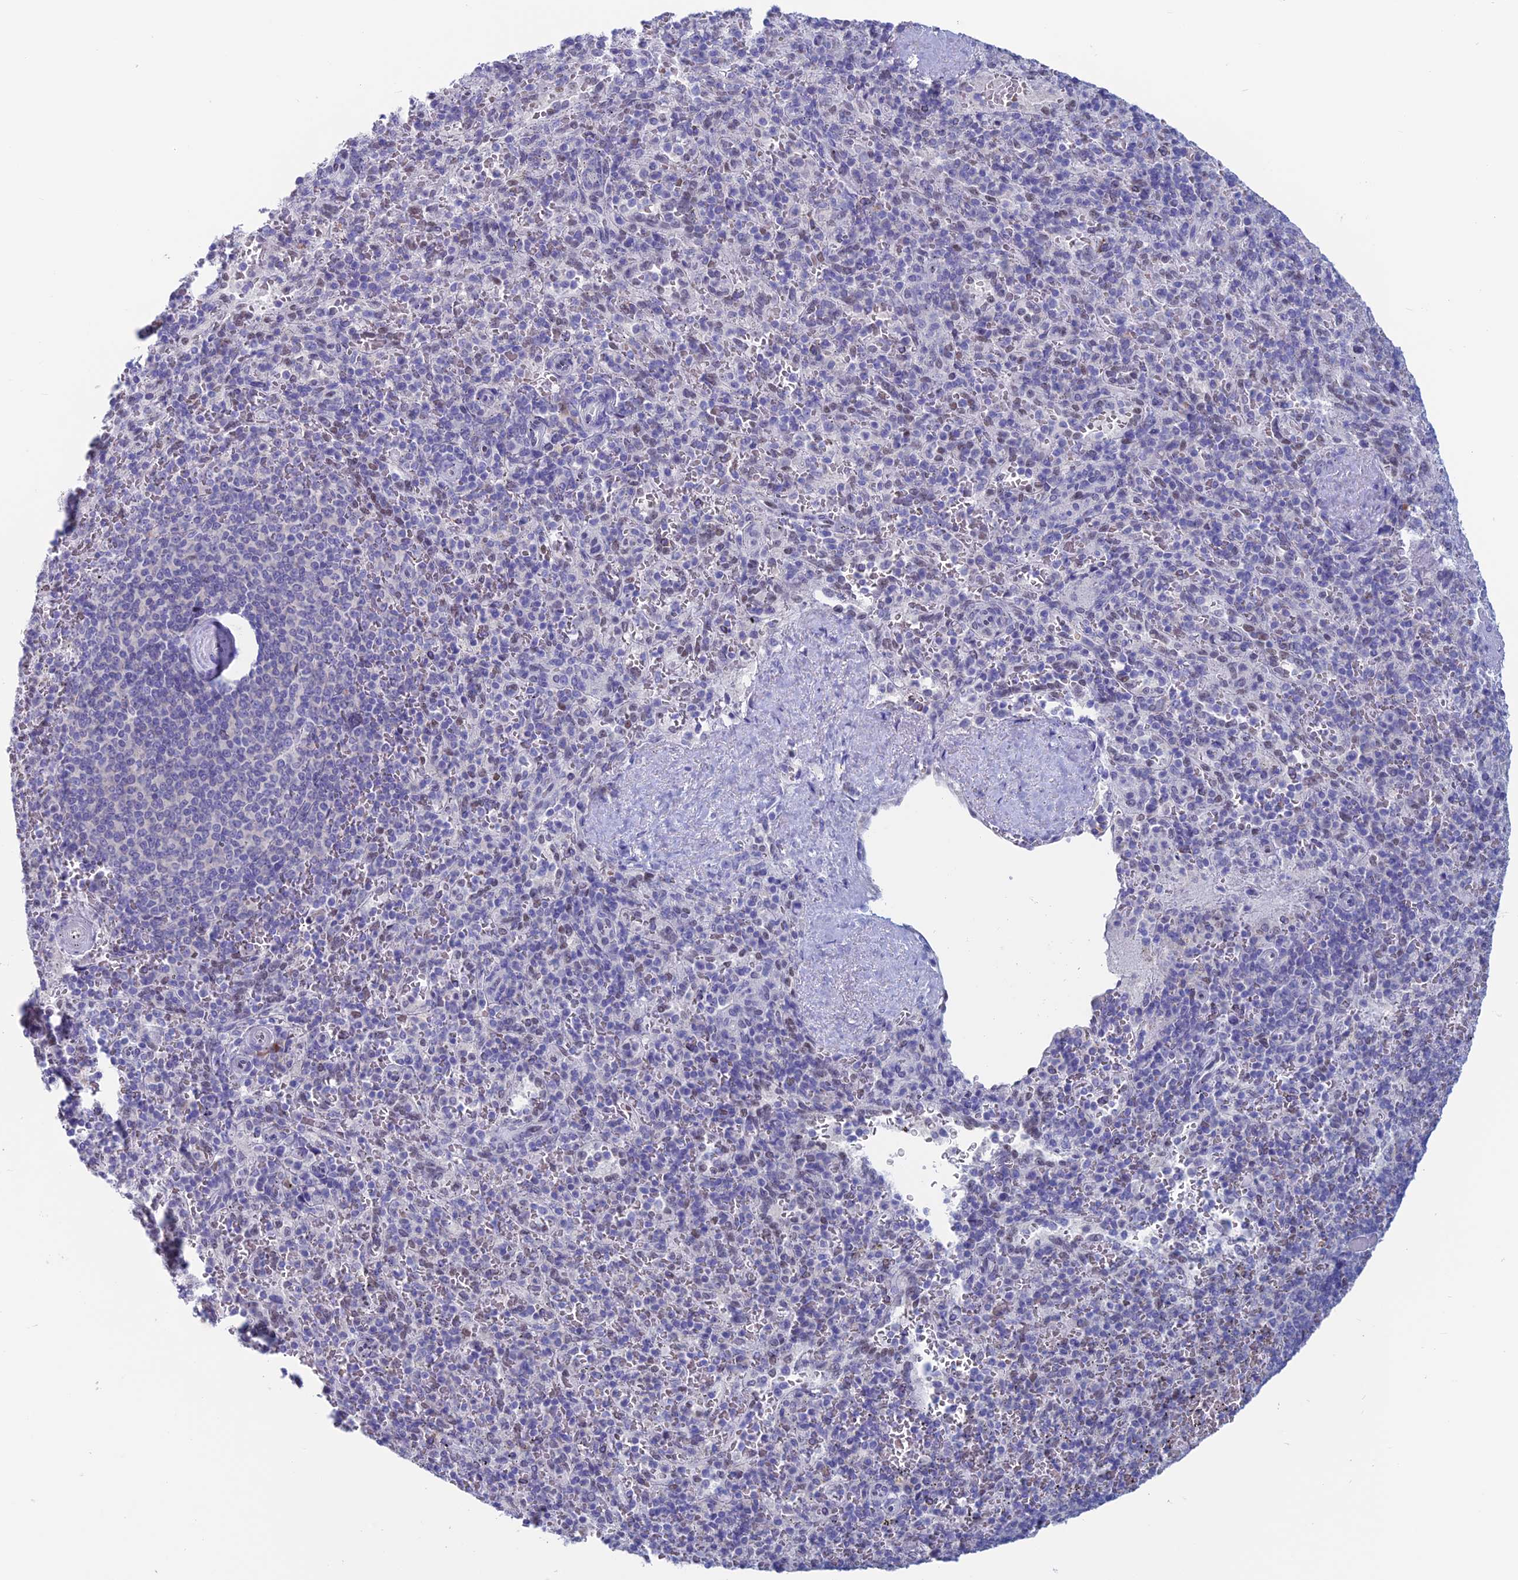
{"staining": {"intensity": "moderate", "quantity": "25%-75%", "location": "nuclear"}, "tissue": "spleen", "cell_type": "Cells in red pulp", "image_type": "normal", "snomed": [{"axis": "morphology", "description": "Normal tissue, NOS"}, {"axis": "topography", "description": "Spleen"}], "caption": "Protein staining demonstrates moderate nuclear staining in approximately 25%-75% of cells in red pulp in benign spleen.", "gene": "NOL4L", "patient": {"sex": "male", "age": 82}}